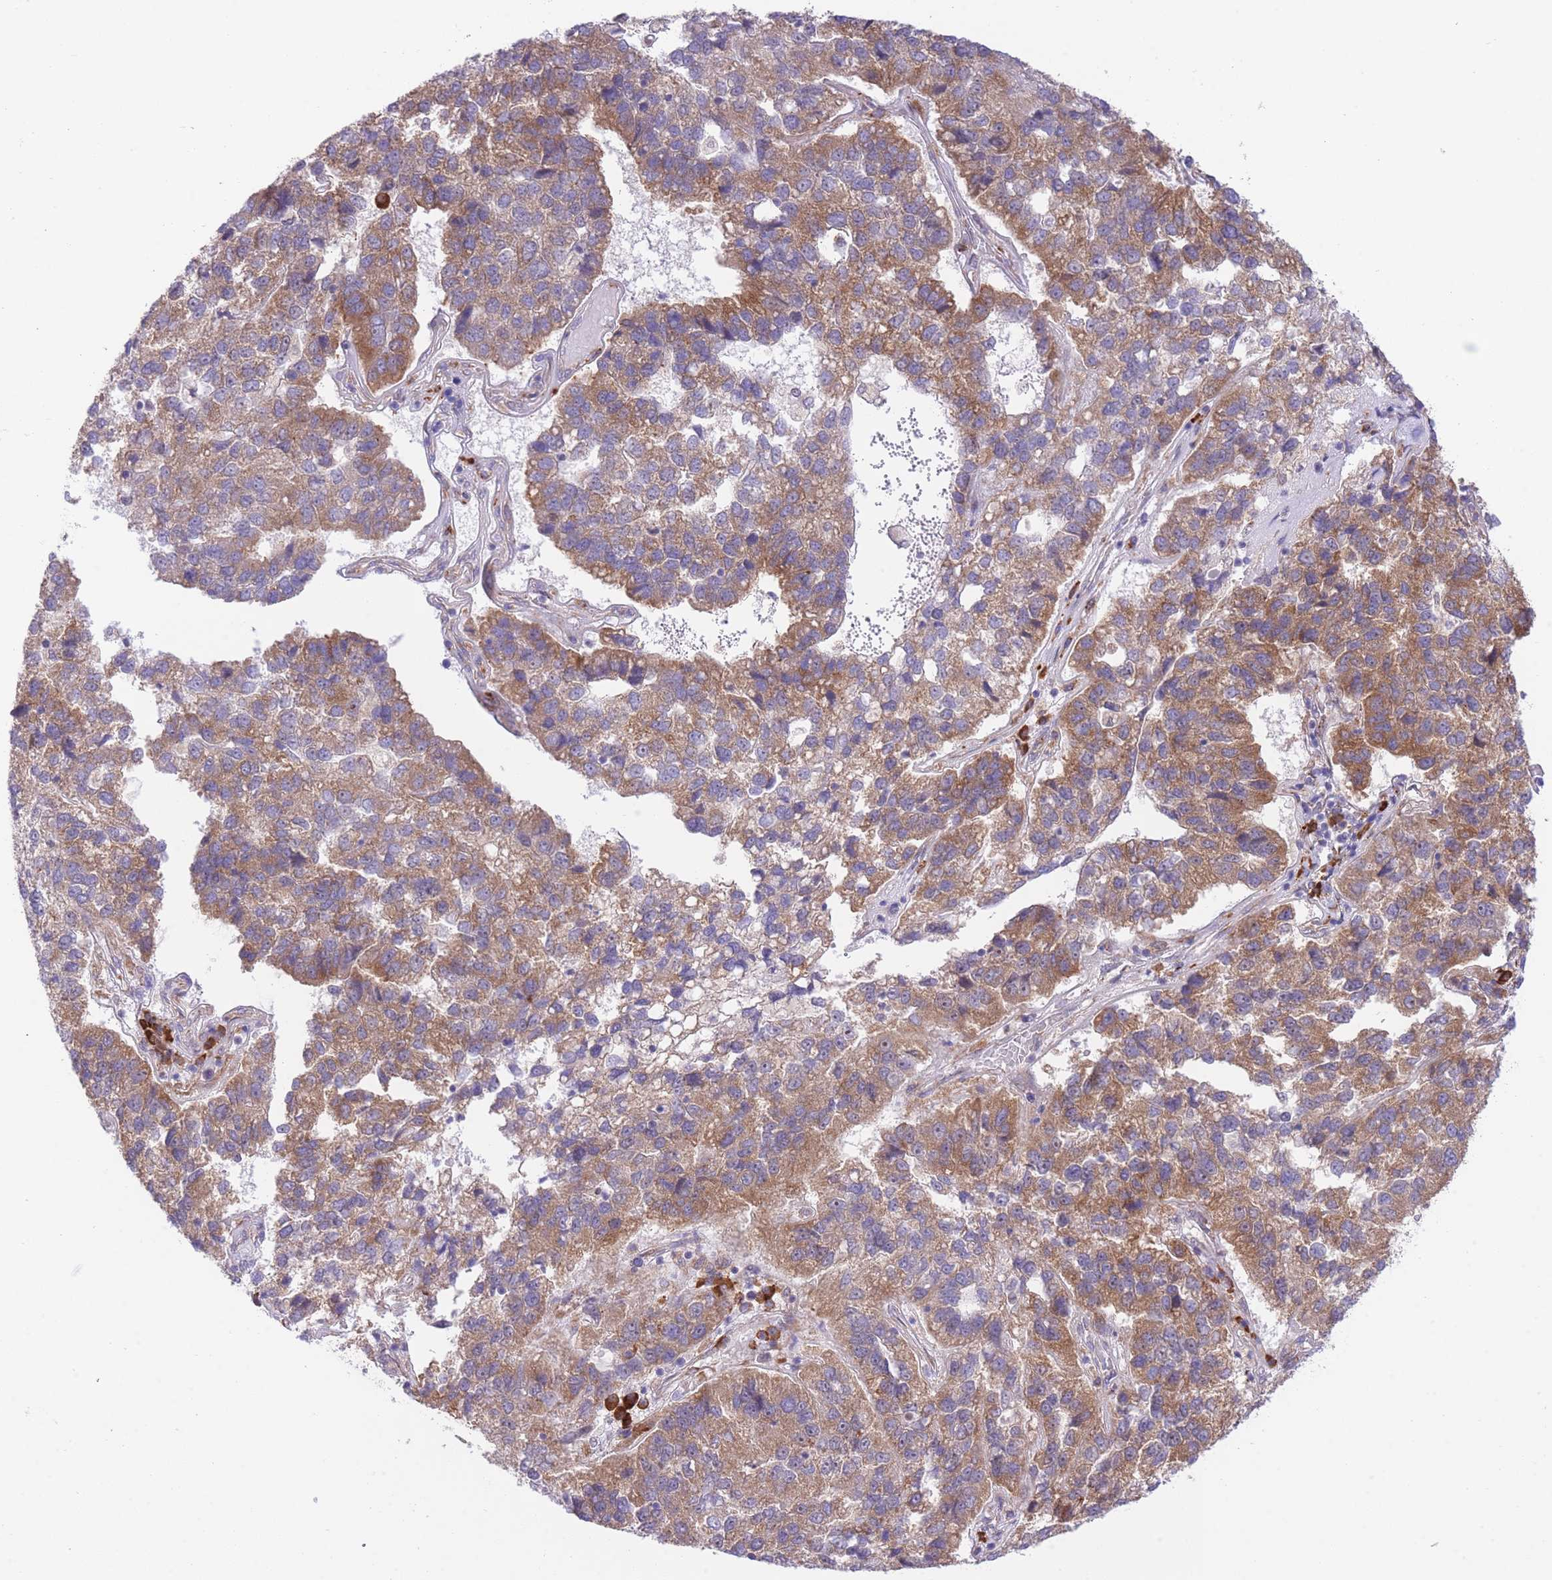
{"staining": {"intensity": "moderate", "quantity": ">75%", "location": "cytoplasmic/membranous"}, "tissue": "pancreatic cancer", "cell_type": "Tumor cells", "image_type": "cancer", "snomed": [{"axis": "morphology", "description": "Adenocarcinoma, NOS"}, {"axis": "topography", "description": "Pancreas"}], "caption": "Immunohistochemistry (IHC) (DAB (3,3'-diaminobenzidine)) staining of human pancreatic cancer (adenocarcinoma) displays moderate cytoplasmic/membranous protein expression in approximately >75% of tumor cells.", "gene": "EXOSC8", "patient": {"sex": "female", "age": 61}}